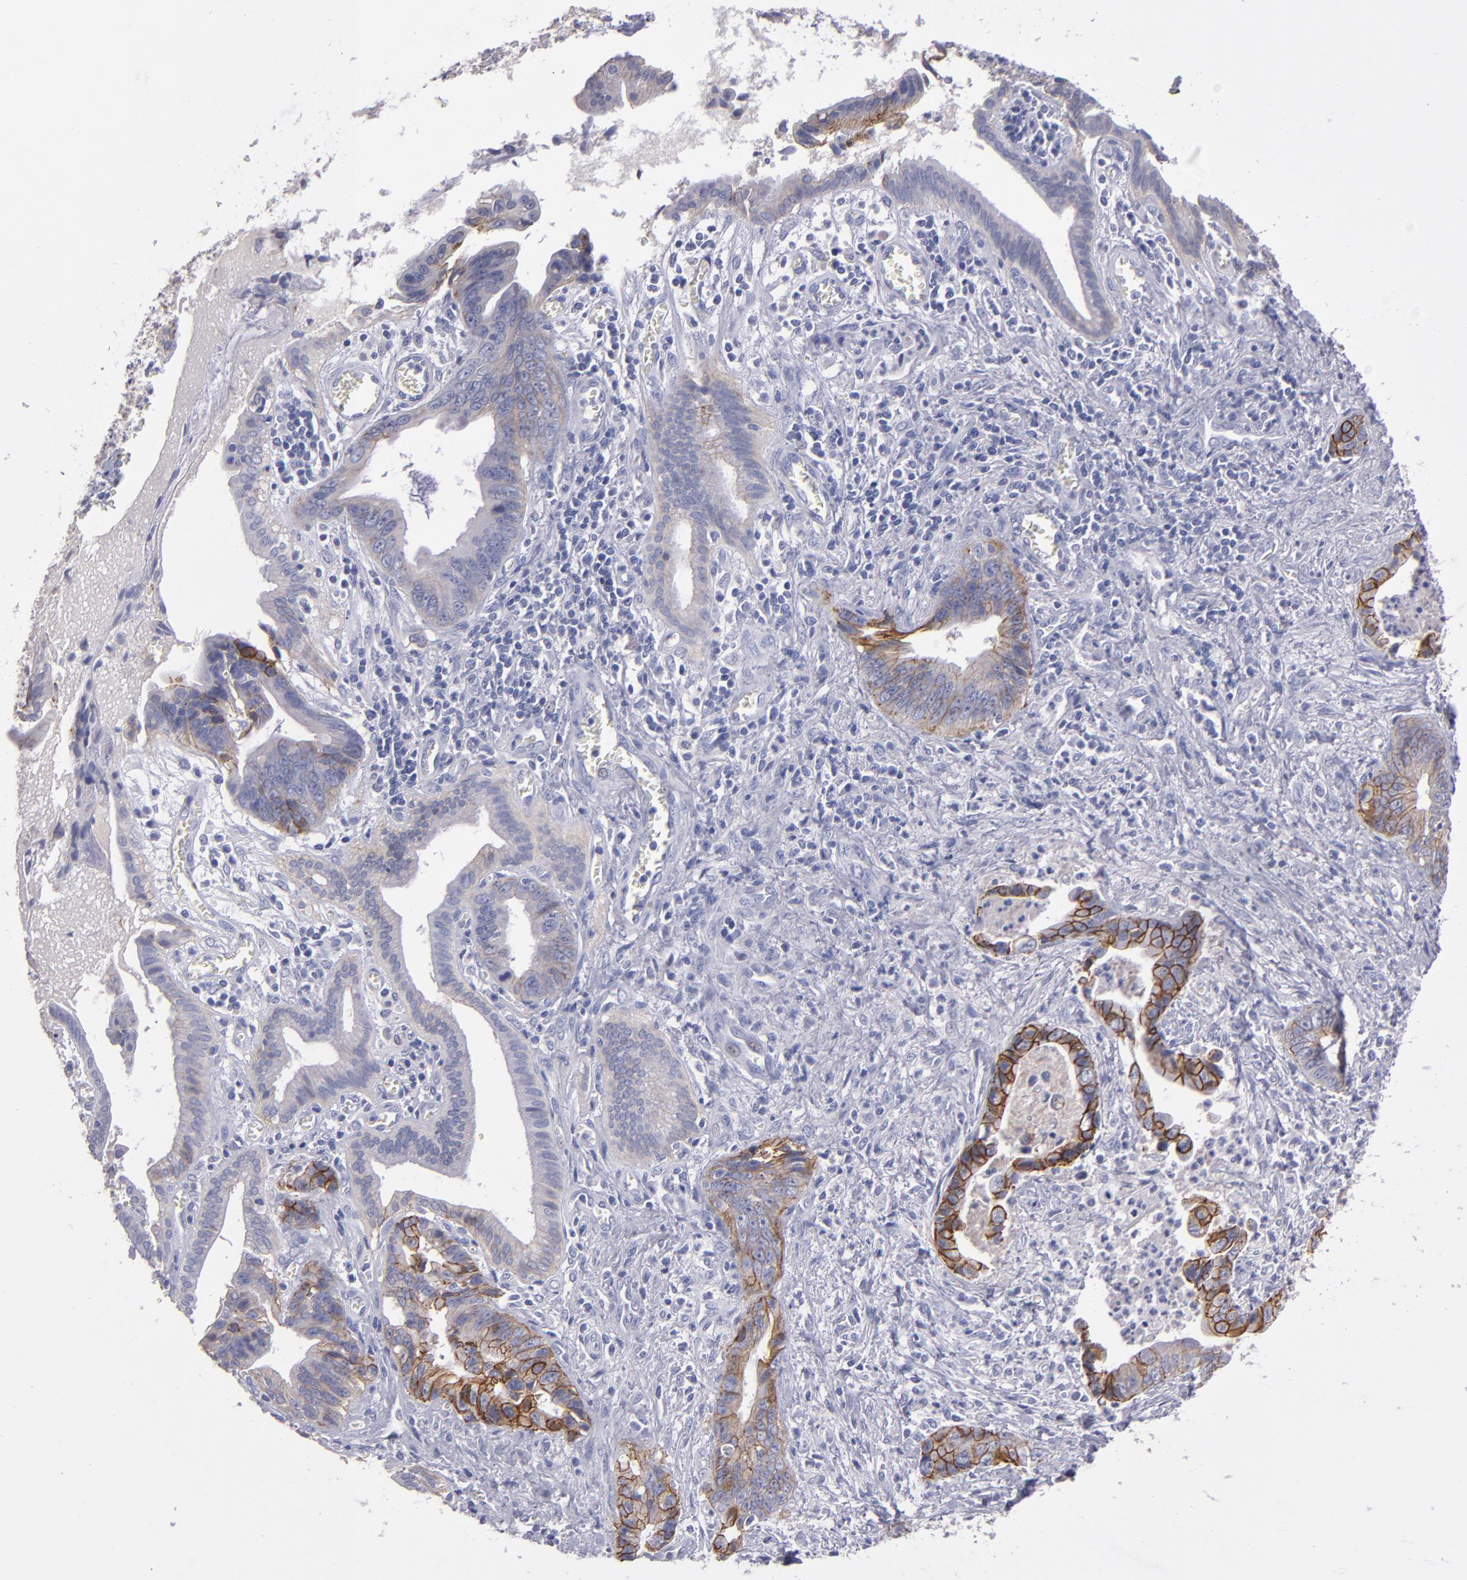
{"staining": {"intensity": "strong", "quantity": ">75%", "location": "cytoplasmic/membranous"}, "tissue": "liver cancer", "cell_type": "Tumor cells", "image_type": "cancer", "snomed": [{"axis": "morphology", "description": "Cholangiocarcinoma"}, {"axis": "topography", "description": "Liver"}], "caption": "Liver cholangiocarcinoma stained with a brown dye shows strong cytoplasmic/membranous positive staining in approximately >75% of tumor cells.", "gene": "CDH3", "patient": {"sex": "female", "age": 55}}